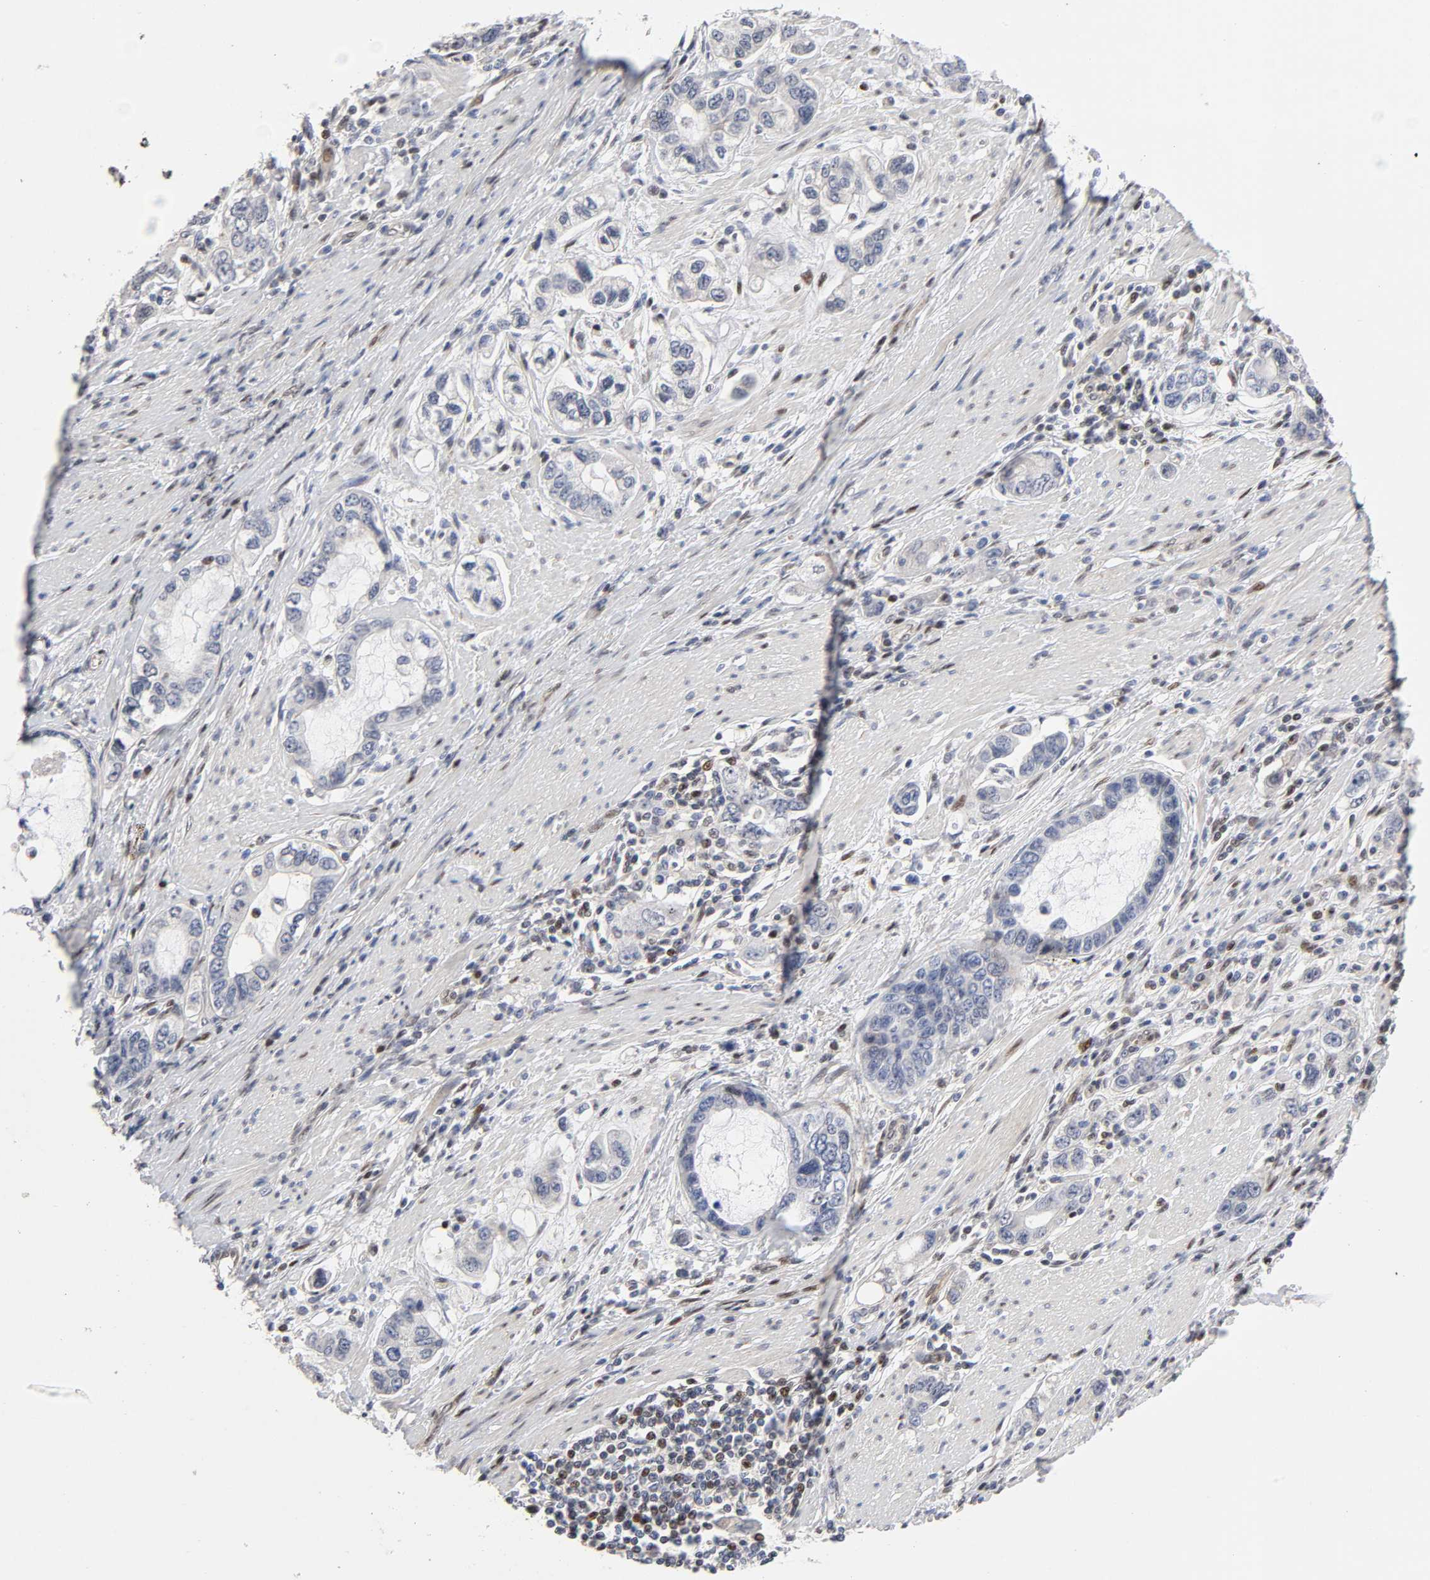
{"staining": {"intensity": "moderate", "quantity": "<25%", "location": "cytoplasmic/membranous"}, "tissue": "stomach cancer", "cell_type": "Tumor cells", "image_type": "cancer", "snomed": [{"axis": "morphology", "description": "Adenocarcinoma, NOS"}, {"axis": "topography", "description": "Stomach, lower"}], "caption": "Protein analysis of stomach cancer (adenocarcinoma) tissue displays moderate cytoplasmic/membranous staining in about <25% of tumor cells.", "gene": "STK38", "patient": {"sex": "female", "age": 93}}